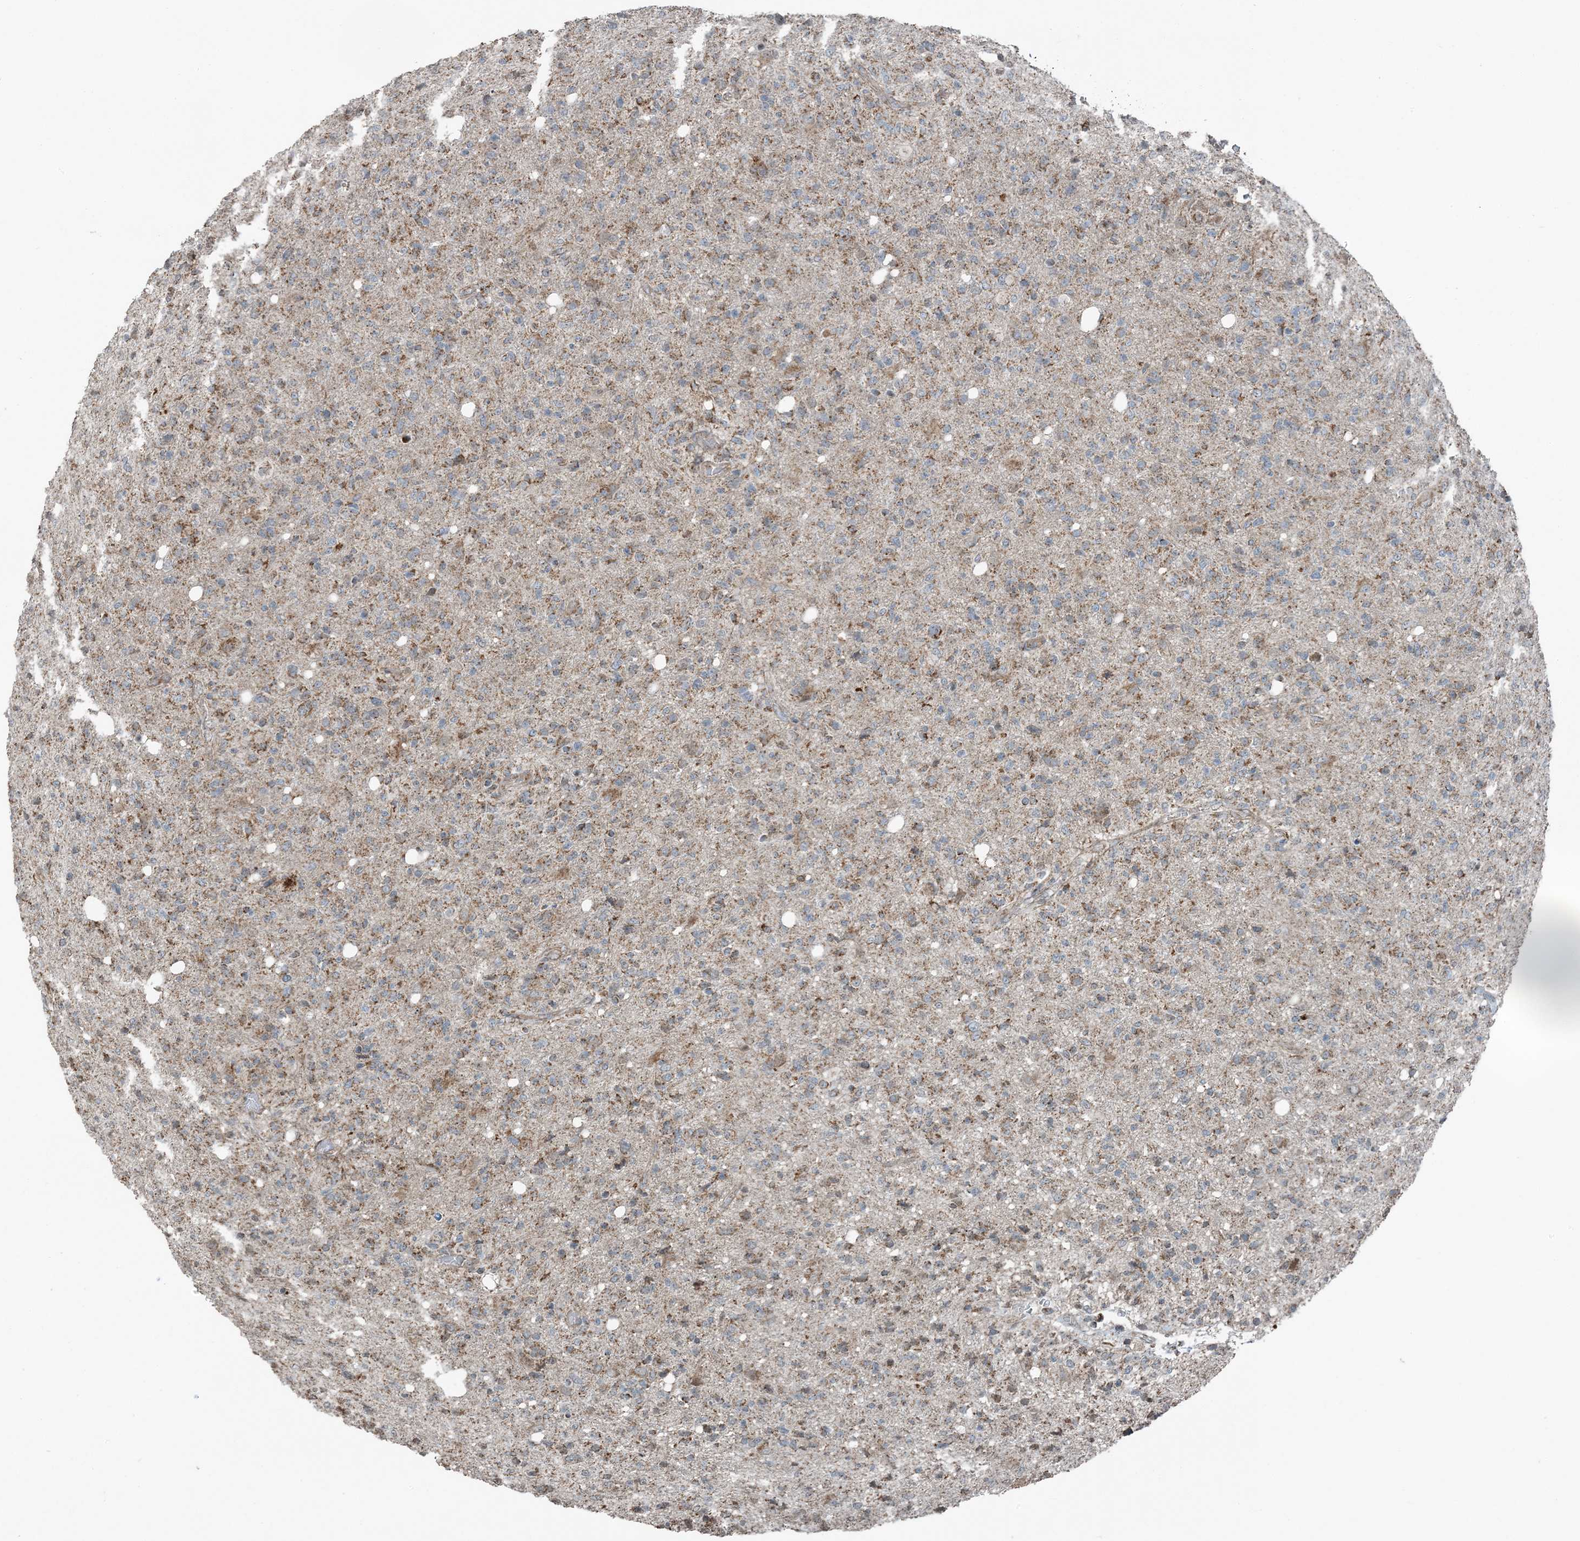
{"staining": {"intensity": "moderate", "quantity": "25%-75%", "location": "cytoplasmic/membranous"}, "tissue": "glioma", "cell_type": "Tumor cells", "image_type": "cancer", "snomed": [{"axis": "morphology", "description": "Glioma, malignant, High grade"}, {"axis": "topography", "description": "Brain"}], "caption": "DAB (3,3'-diaminobenzidine) immunohistochemical staining of glioma demonstrates moderate cytoplasmic/membranous protein expression in approximately 25%-75% of tumor cells.", "gene": "PILRB", "patient": {"sex": "female", "age": 57}}